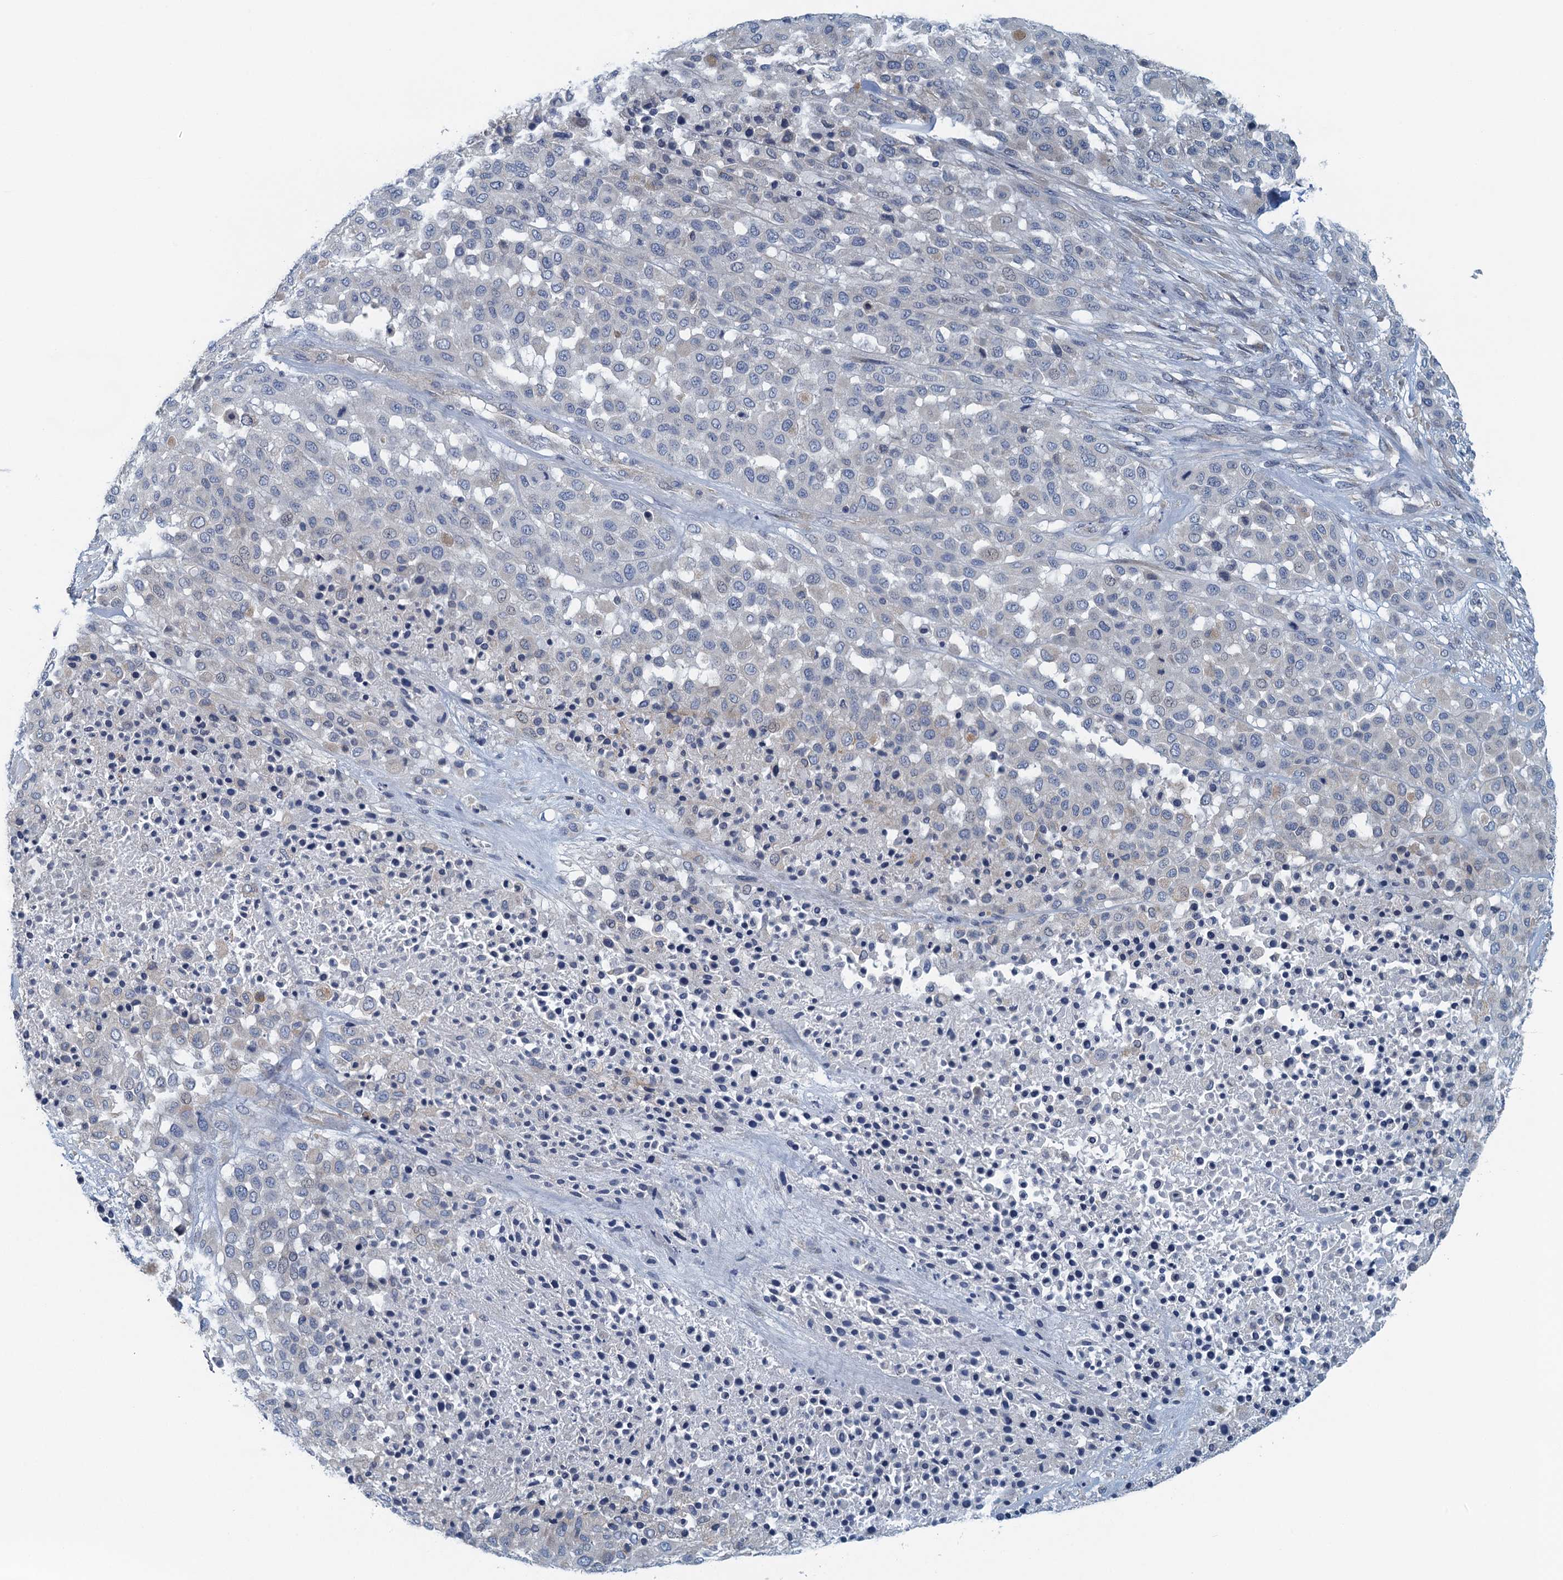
{"staining": {"intensity": "negative", "quantity": "none", "location": "none"}, "tissue": "melanoma", "cell_type": "Tumor cells", "image_type": "cancer", "snomed": [{"axis": "morphology", "description": "Malignant melanoma, Metastatic site"}, {"axis": "topography", "description": "Skin"}], "caption": "High power microscopy image of an immunohistochemistry micrograph of melanoma, revealing no significant expression in tumor cells.", "gene": "ALG2", "patient": {"sex": "female", "age": 81}}